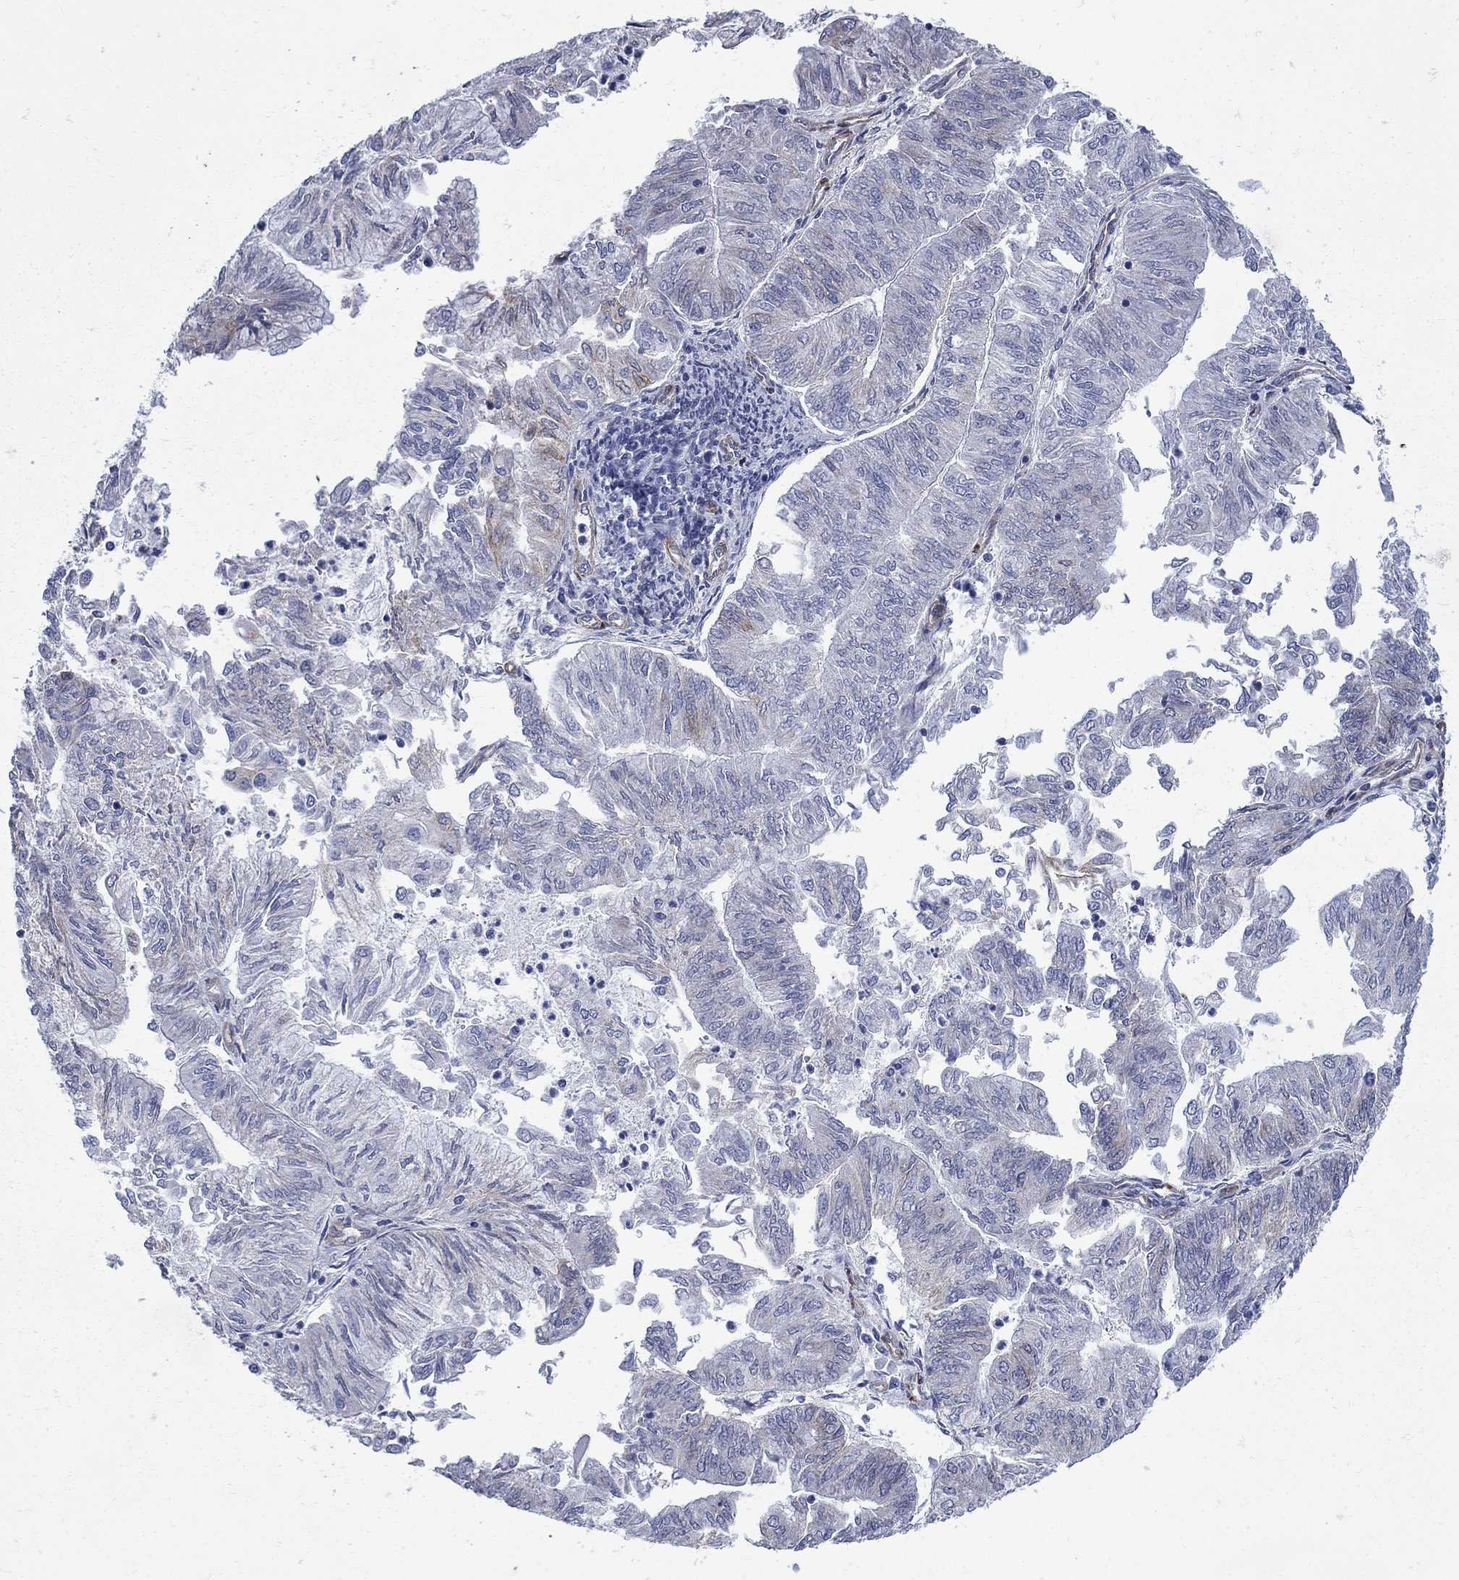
{"staining": {"intensity": "weak", "quantity": "<25%", "location": "cytoplasmic/membranous"}, "tissue": "endometrial cancer", "cell_type": "Tumor cells", "image_type": "cancer", "snomed": [{"axis": "morphology", "description": "Adenocarcinoma, NOS"}, {"axis": "topography", "description": "Endometrium"}], "caption": "Tumor cells are negative for brown protein staining in endometrial adenocarcinoma.", "gene": "SEPTIN8", "patient": {"sex": "female", "age": 59}}